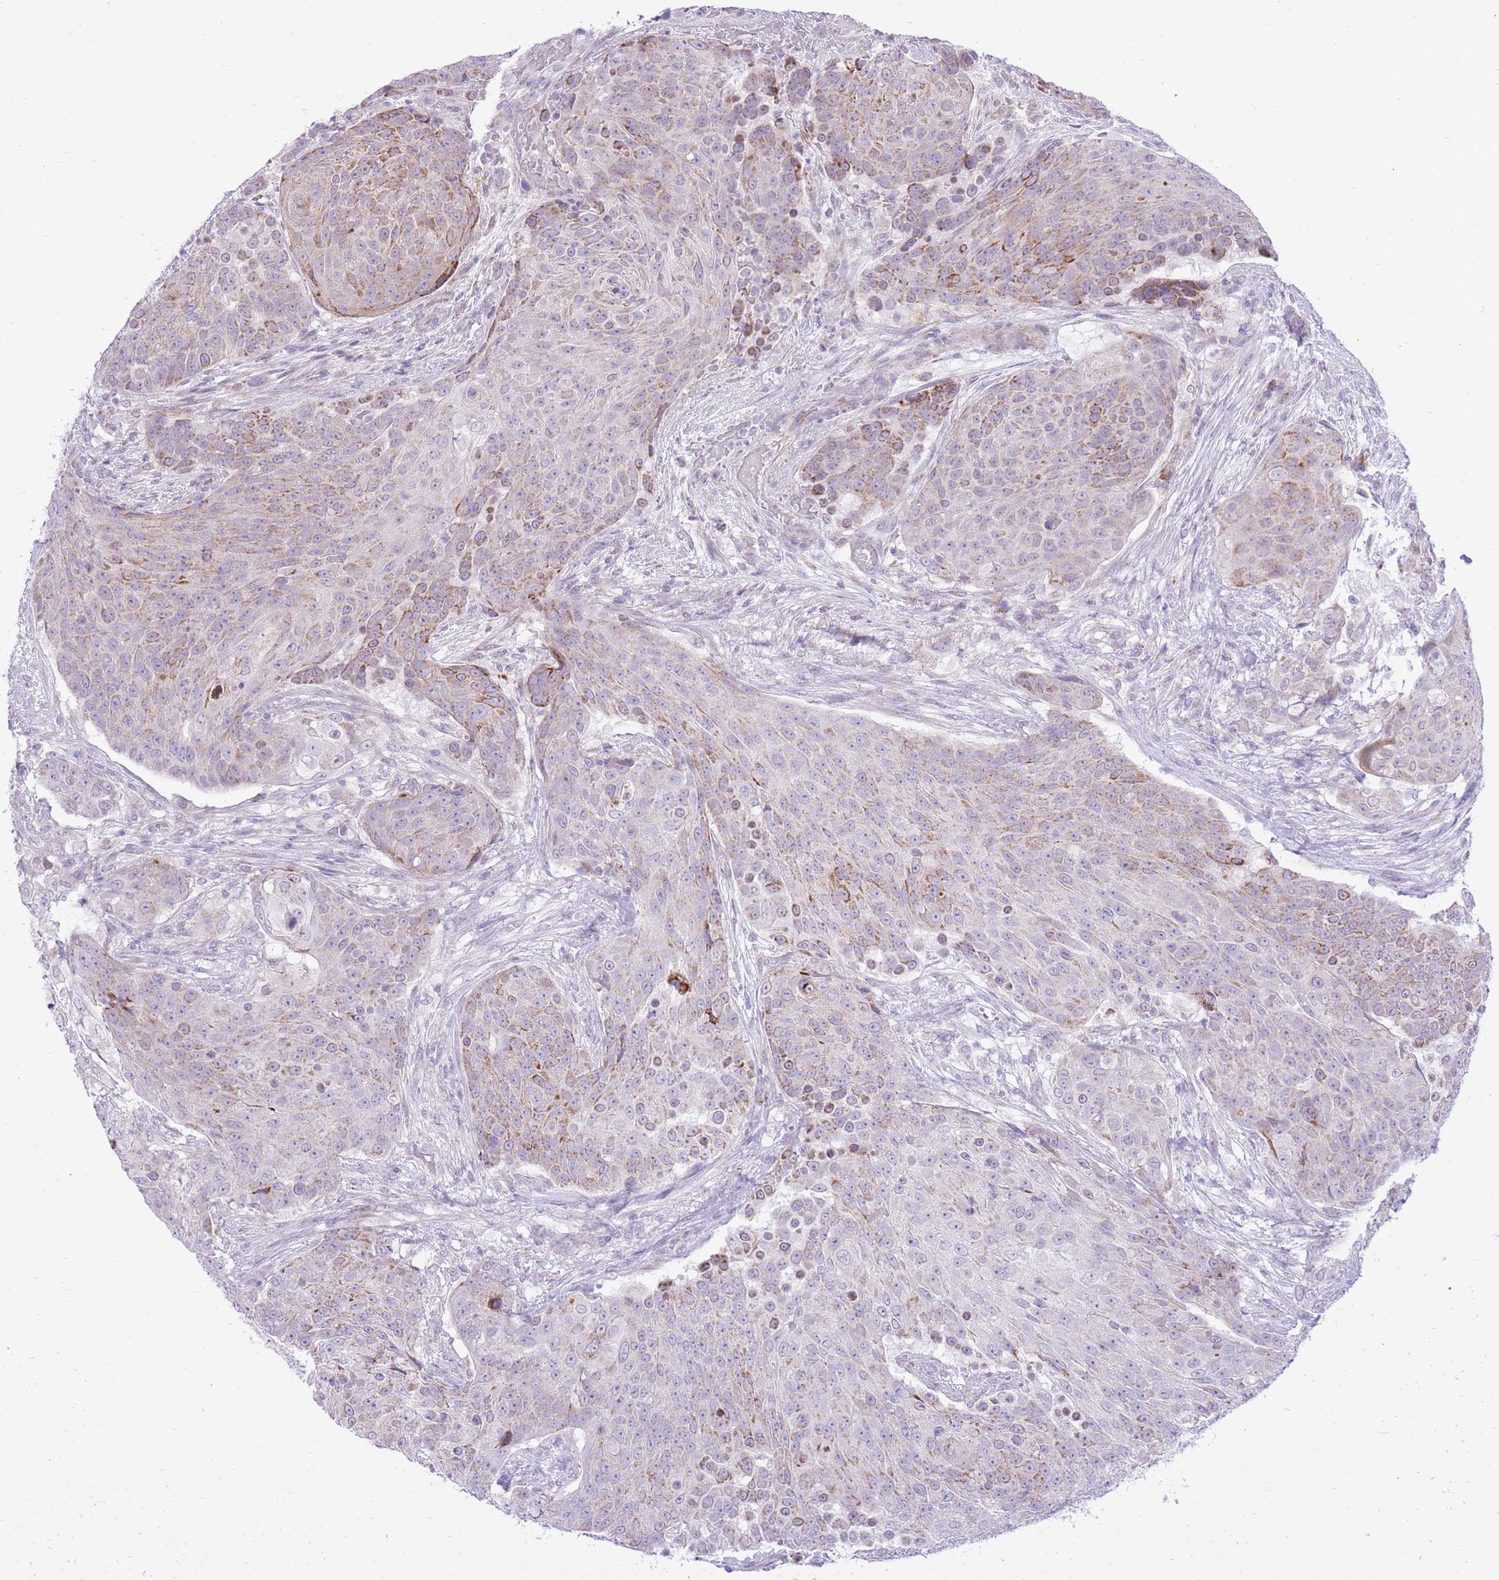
{"staining": {"intensity": "moderate", "quantity": "25%-75%", "location": "cytoplasmic/membranous"}, "tissue": "urothelial cancer", "cell_type": "Tumor cells", "image_type": "cancer", "snomed": [{"axis": "morphology", "description": "Urothelial carcinoma, High grade"}, {"axis": "topography", "description": "Urinary bladder"}], "caption": "Immunohistochemical staining of human urothelial cancer displays moderate cytoplasmic/membranous protein staining in approximately 25%-75% of tumor cells. The protein of interest is stained brown, and the nuclei are stained in blue (DAB IHC with brightfield microscopy, high magnification).", "gene": "DENND2D", "patient": {"sex": "female", "age": 63}}